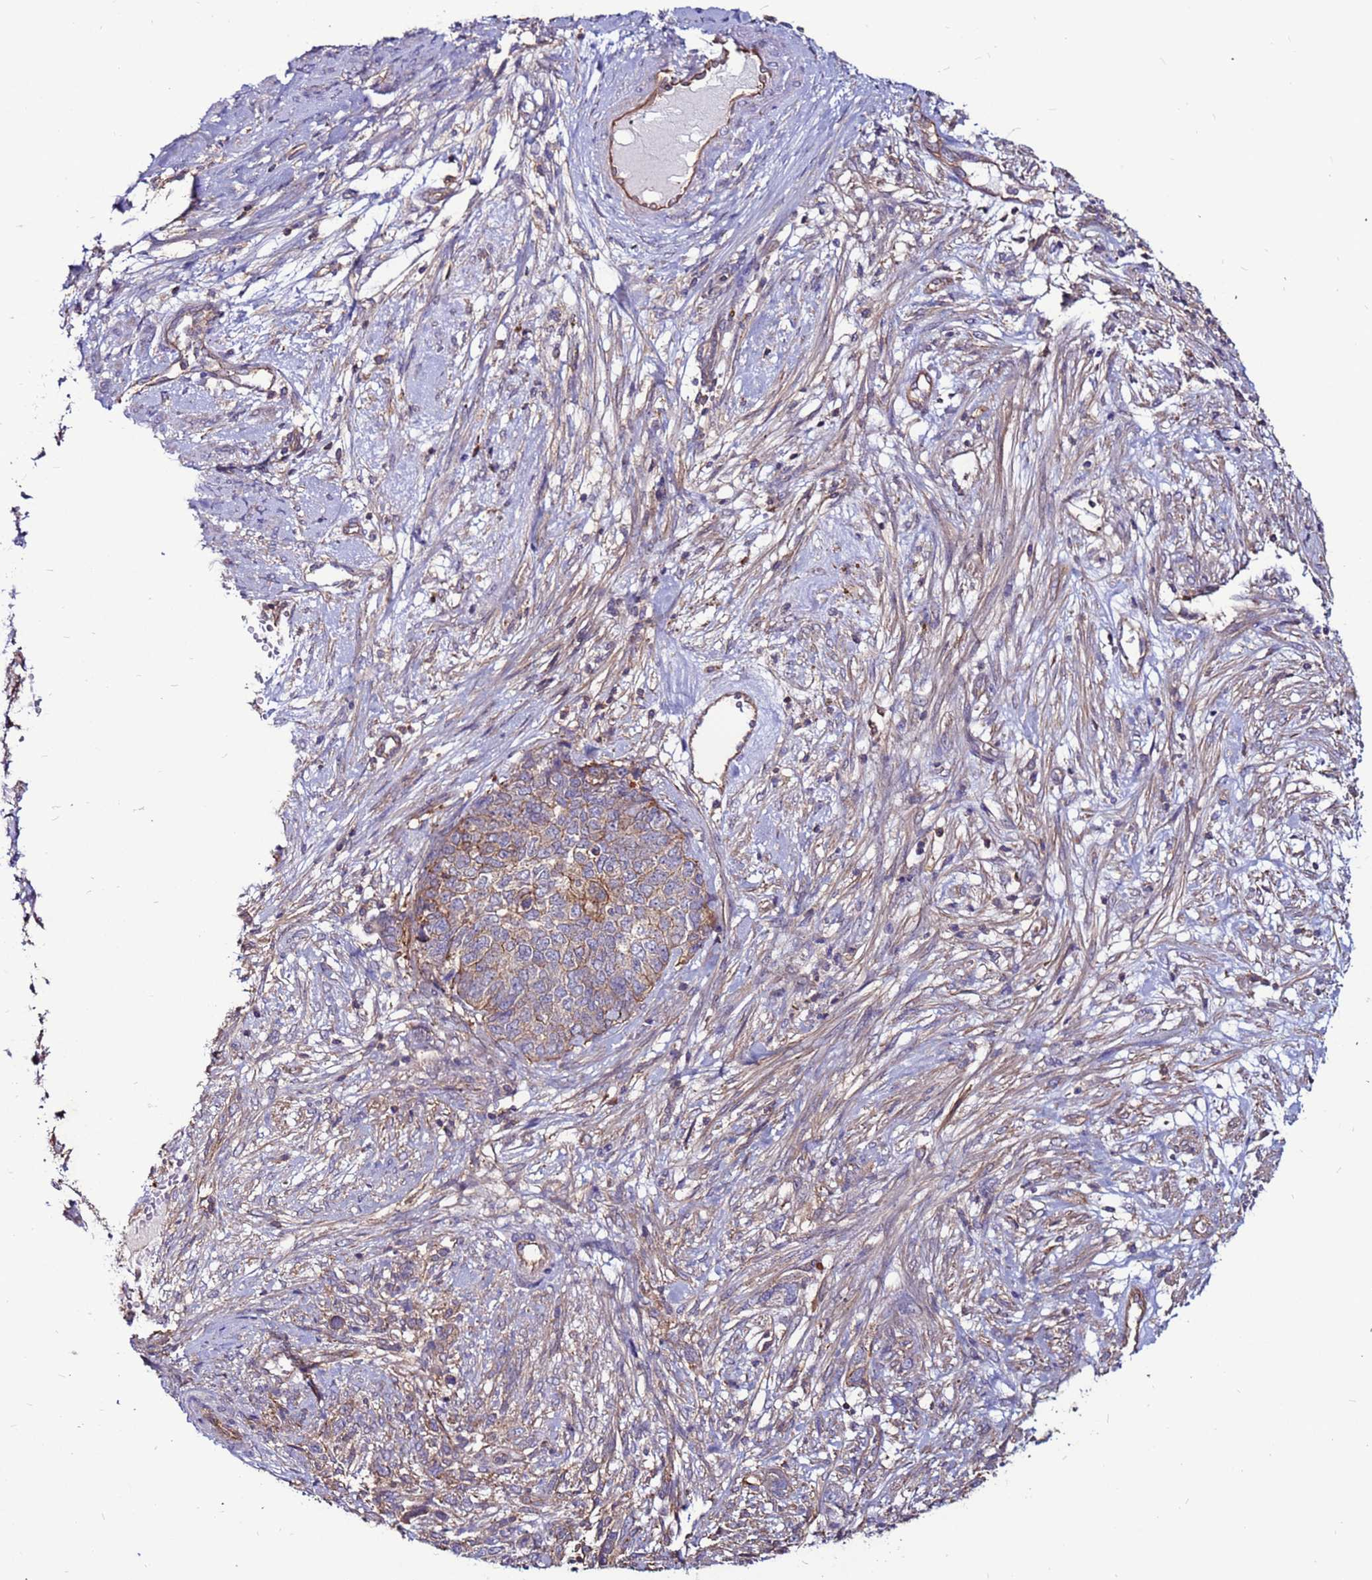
{"staining": {"intensity": "weak", "quantity": "25%-75%", "location": "cytoplasmic/membranous"}, "tissue": "cervical cancer", "cell_type": "Tumor cells", "image_type": "cancer", "snomed": [{"axis": "morphology", "description": "Squamous cell carcinoma, NOS"}, {"axis": "topography", "description": "Cervix"}], "caption": "Weak cytoplasmic/membranous positivity for a protein is seen in about 25%-75% of tumor cells of cervical cancer using IHC.", "gene": "NRN1L", "patient": {"sex": "female", "age": 63}}